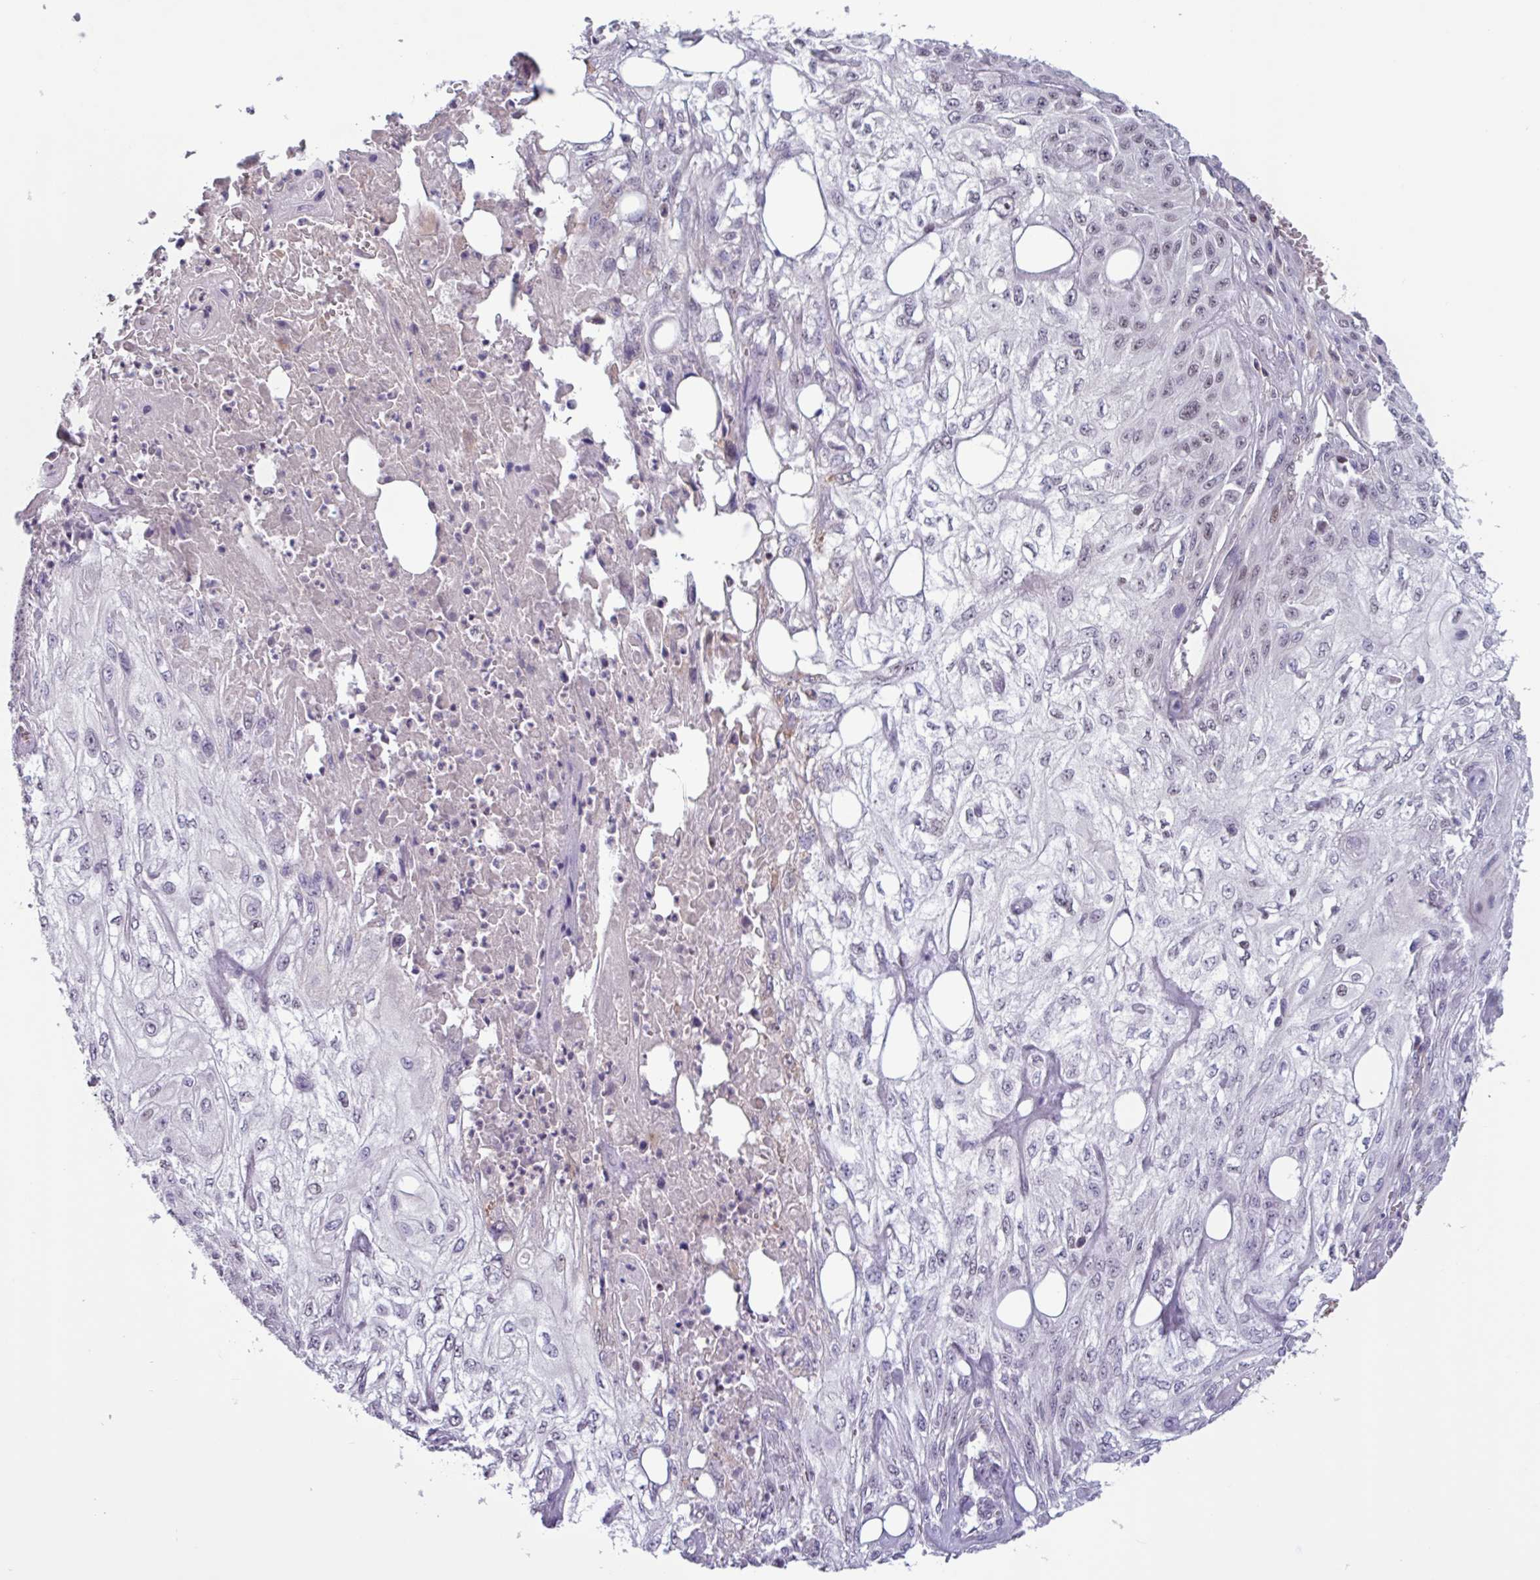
{"staining": {"intensity": "negative", "quantity": "none", "location": "none"}, "tissue": "skin cancer", "cell_type": "Tumor cells", "image_type": "cancer", "snomed": [{"axis": "morphology", "description": "Squamous cell carcinoma, NOS"}, {"axis": "morphology", "description": "Squamous cell carcinoma, metastatic, NOS"}, {"axis": "topography", "description": "Skin"}, {"axis": "topography", "description": "Lymph node"}], "caption": "Tumor cells show no significant positivity in skin cancer.", "gene": "ZNF575", "patient": {"sex": "male", "age": 75}}